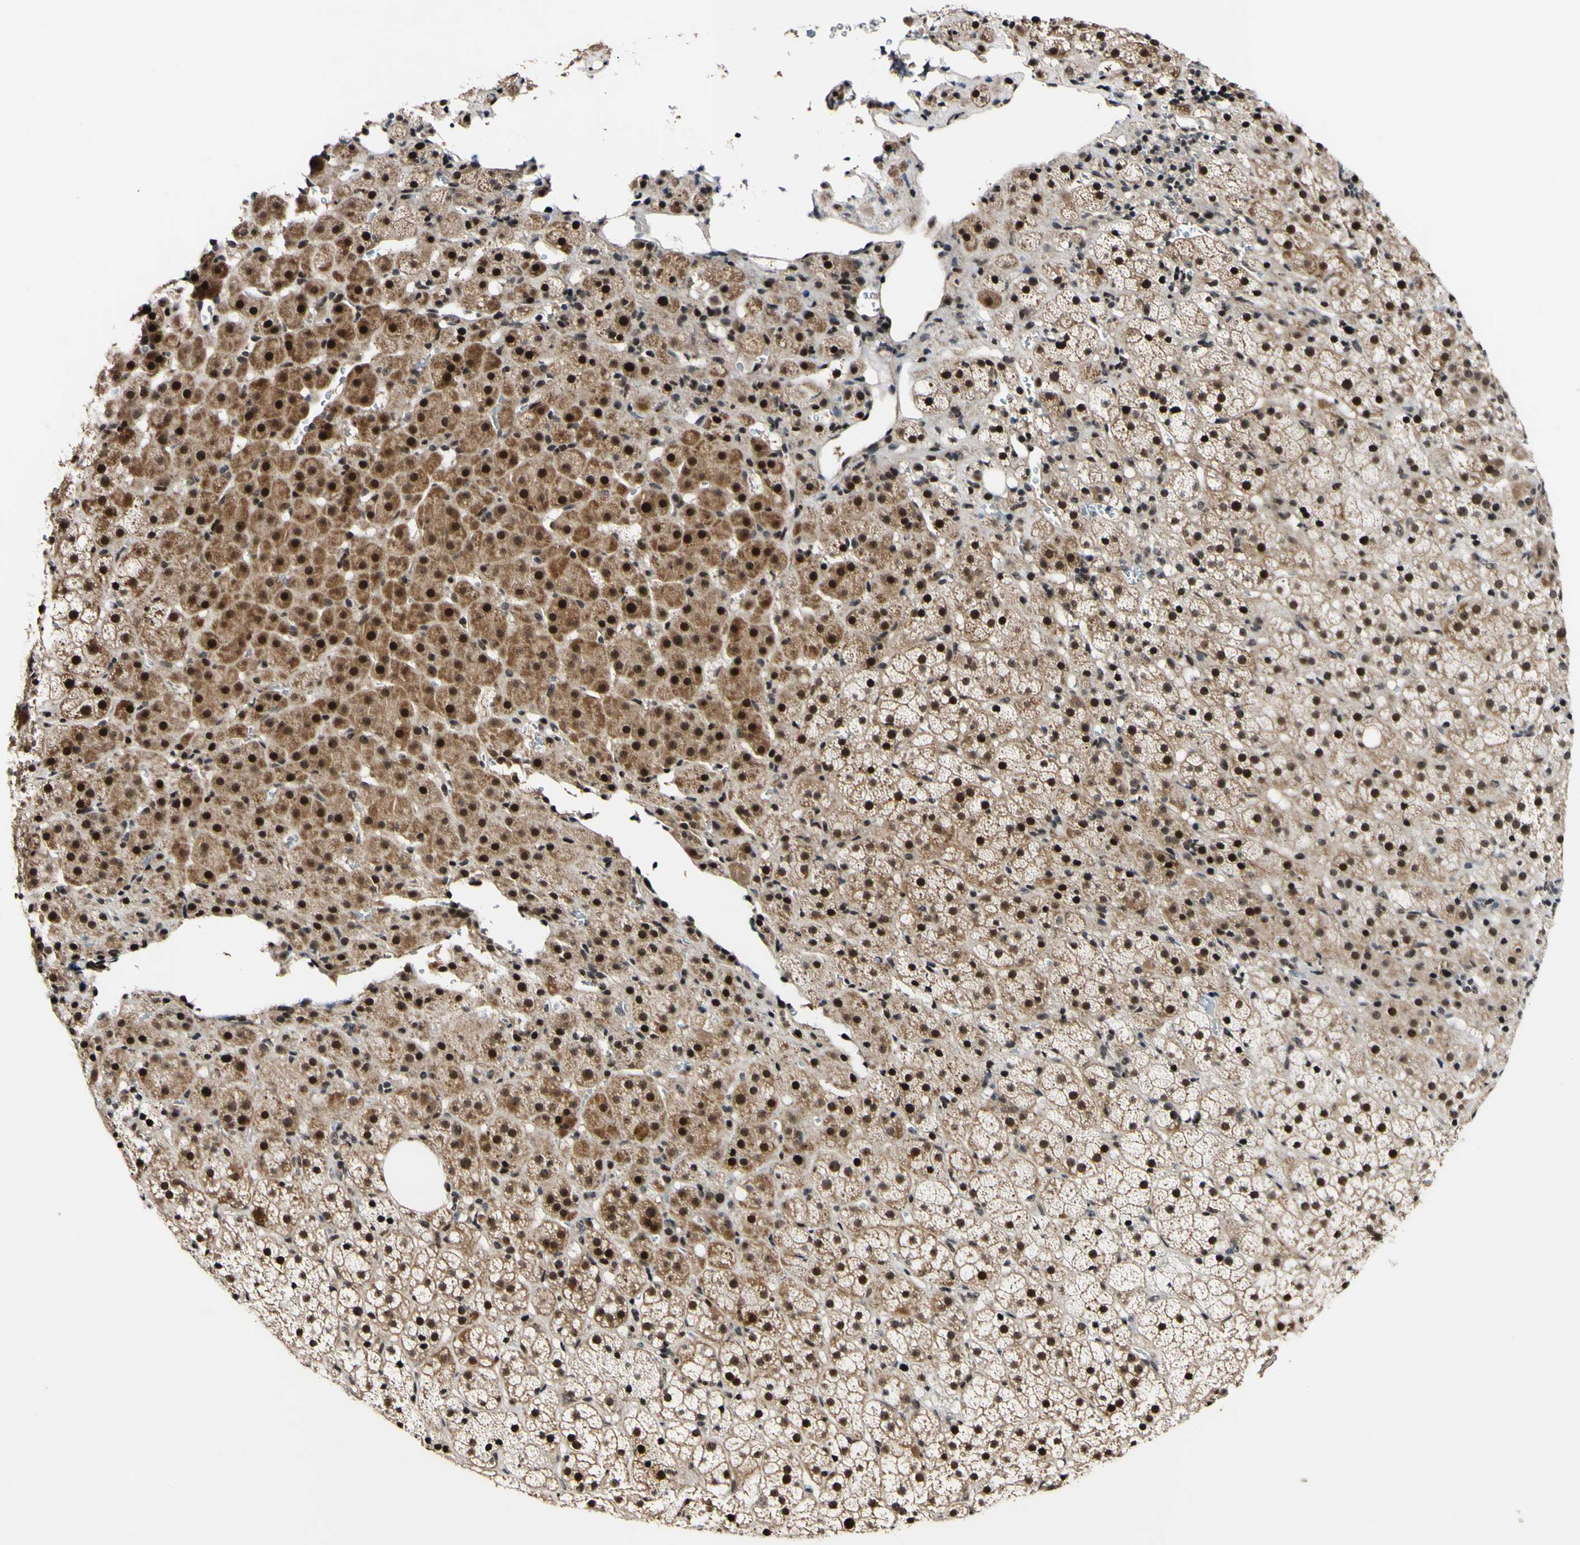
{"staining": {"intensity": "strong", "quantity": "25%-75%", "location": "cytoplasmic/membranous,nuclear"}, "tissue": "adrenal gland", "cell_type": "Glandular cells", "image_type": "normal", "snomed": [{"axis": "morphology", "description": "Normal tissue, NOS"}, {"axis": "topography", "description": "Adrenal gland"}], "caption": "Immunohistochemical staining of benign adrenal gland reveals 25%-75% levels of strong cytoplasmic/membranous,nuclear protein positivity in approximately 25%-75% of glandular cells. (Stains: DAB in brown, nuclei in blue, Microscopy: brightfield microscopy at high magnification).", "gene": "POLR2F", "patient": {"sex": "female", "age": 57}}